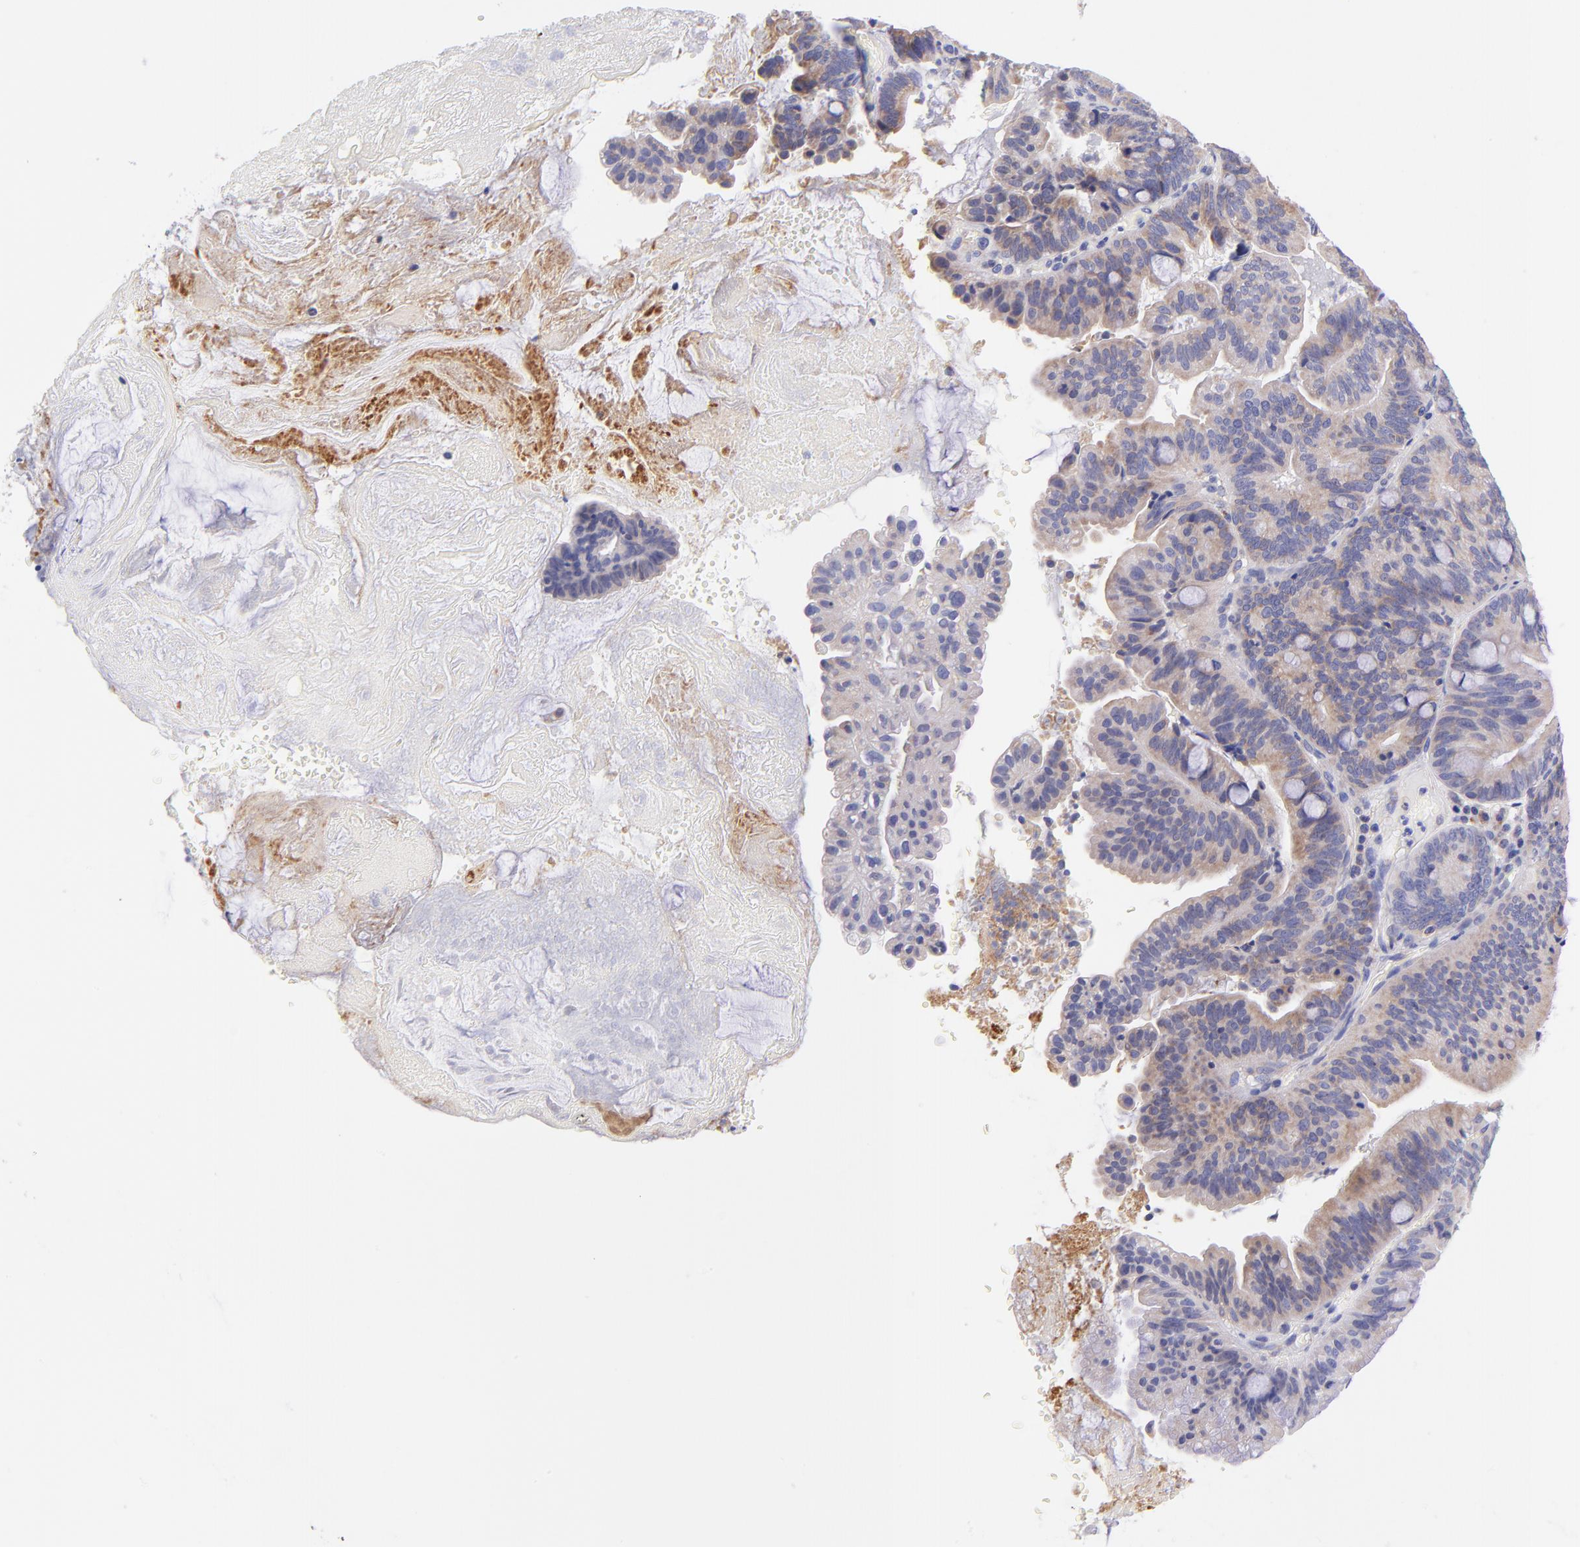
{"staining": {"intensity": "moderate", "quantity": "25%-75%", "location": "cytoplasmic/membranous"}, "tissue": "pancreatic cancer", "cell_type": "Tumor cells", "image_type": "cancer", "snomed": [{"axis": "morphology", "description": "Adenocarcinoma, NOS"}, {"axis": "topography", "description": "Pancreas"}], "caption": "A brown stain highlights moderate cytoplasmic/membranous expression of a protein in human adenocarcinoma (pancreatic) tumor cells.", "gene": "NDUFB7", "patient": {"sex": "male", "age": 82}}